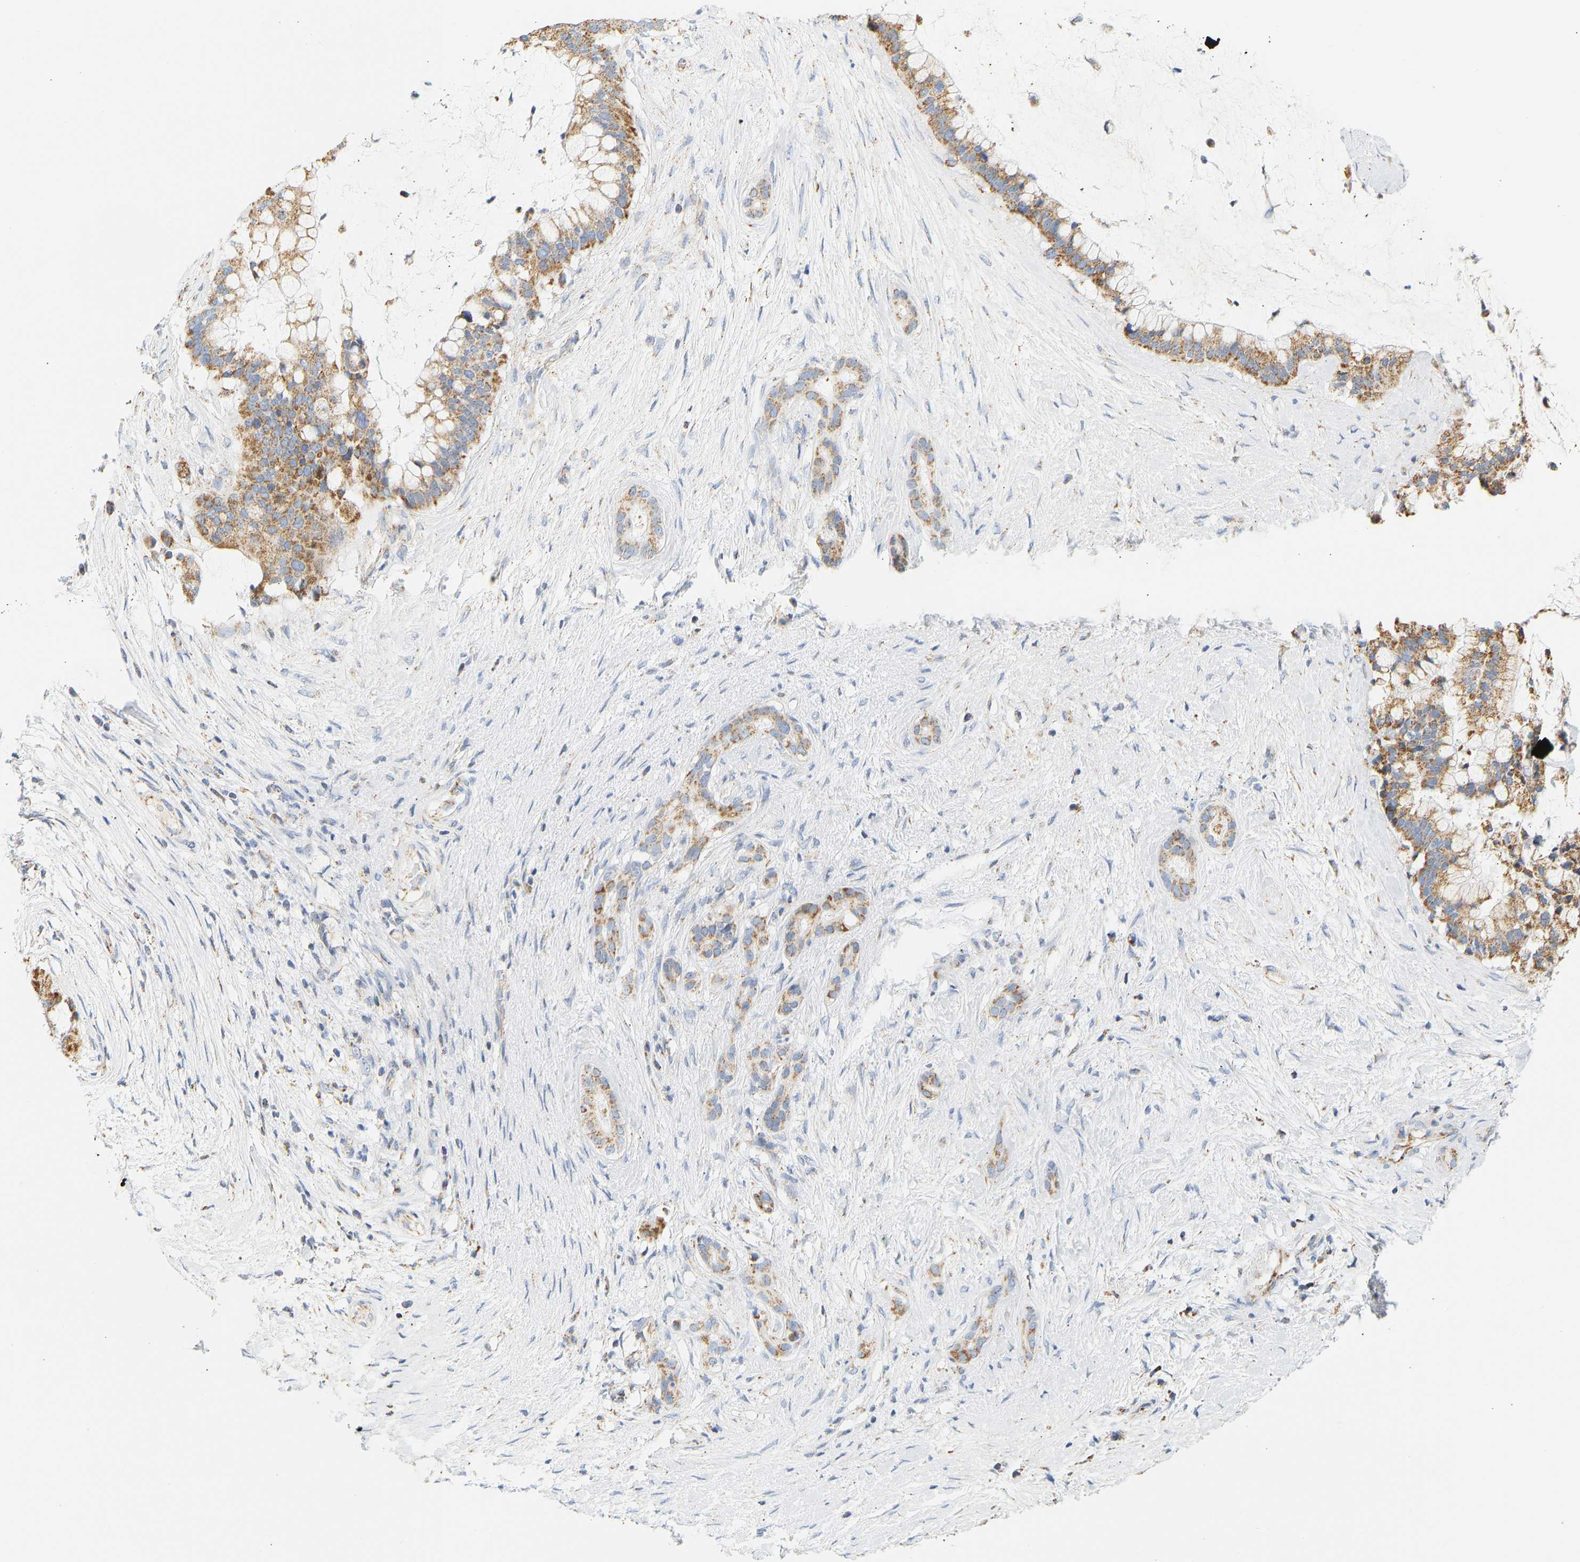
{"staining": {"intensity": "moderate", "quantity": ">75%", "location": "cytoplasmic/membranous"}, "tissue": "pancreatic cancer", "cell_type": "Tumor cells", "image_type": "cancer", "snomed": [{"axis": "morphology", "description": "Adenocarcinoma, NOS"}, {"axis": "topography", "description": "Pancreas"}], "caption": "This histopathology image demonstrates immunohistochemistry staining of pancreatic cancer (adenocarcinoma), with medium moderate cytoplasmic/membranous expression in about >75% of tumor cells.", "gene": "GRPEL2", "patient": {"sex": "male", "age": 41}}